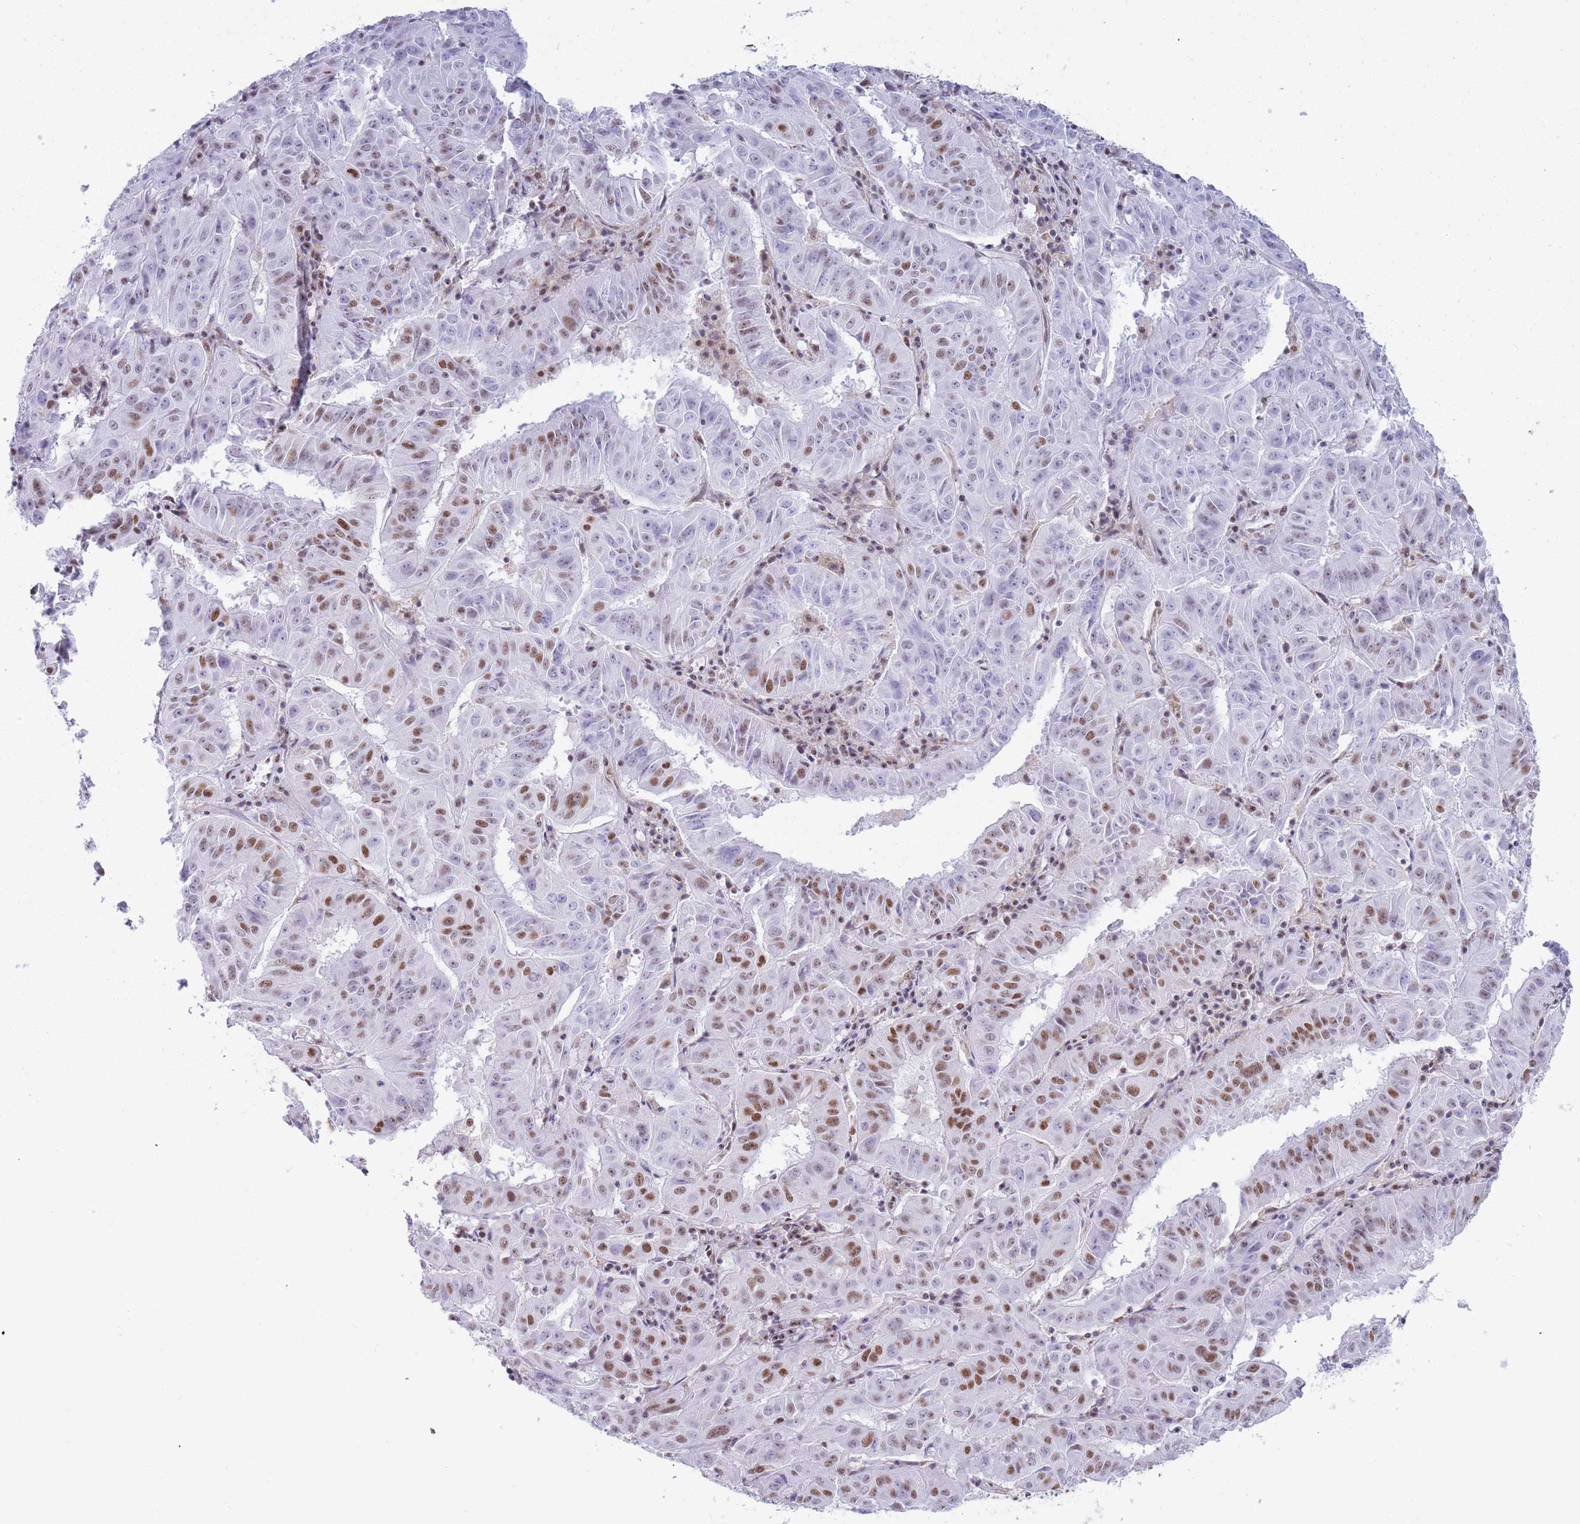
{"staining": {"intensity": "moderate", "quantity": "25%-75%", "location": "nuclear"}, "tissue": "pancreatic cancer", "cell_type": "Tumor cells", "image_type": "cancer", "snomed": [{"axis": "morphology", "description": "Adenocarcinoma, NOS"}, {"axis": "topography", "description": "Pancreas"}], "caption": "Immunohistochemistry (IHC) (DAB (3,3'-diaminobenzidine)) staining of human adenocarcinoma (pancreatic) exhibits moderate nuclear protein staining in approximately 25%-75% of tumor cells.", "gene": "HNRNPUL1", "patient": {"sex": "male", "age": 63}}